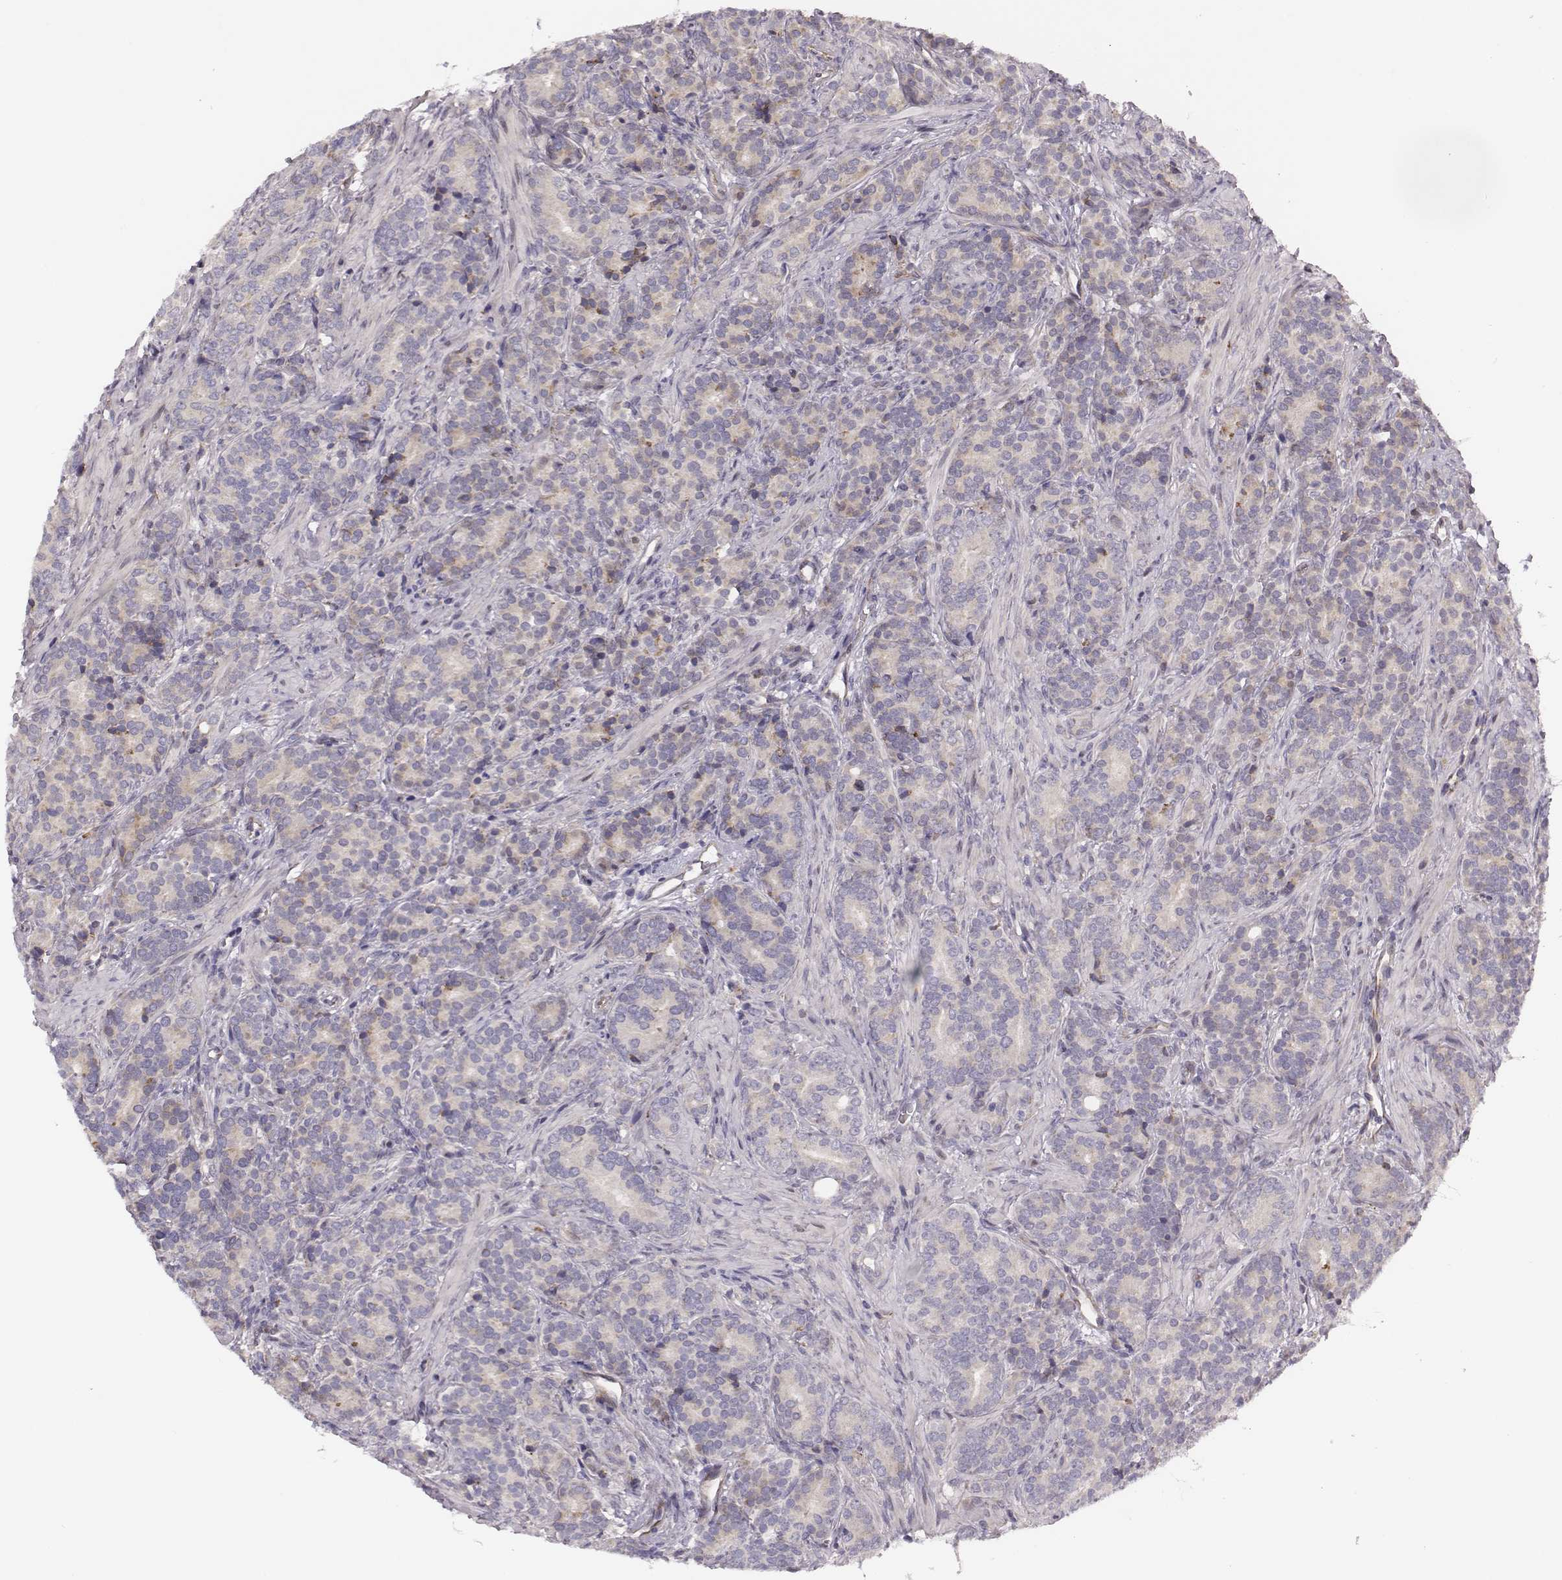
{"staining": {"intensity": "moderate", "quantity": "<25%", "location": "cytoplasmic/membranous"}, "tissue": "prostate cancer", "cell_type": "Tumor cells", "image_type": "cancer", "snomed": [{"axis": "morphology", "description": "Adenocarcinoma, High grade"}, {"axis": "topography", "description": "Prostate"}], "caption": "Moderate cytoplasmic/membranous expression is seen in about <25% of tumor cells in high-grade adenocarcinoma (prostate). The protein of interest is stained brown, and the nuclei are stained in blue (DAB (3,3'-diaminobenzidine) IHC with brightfield microscopy, high magnification).", "gene": "SELENOI", "patient": {"sex": "male", "age": 84}}